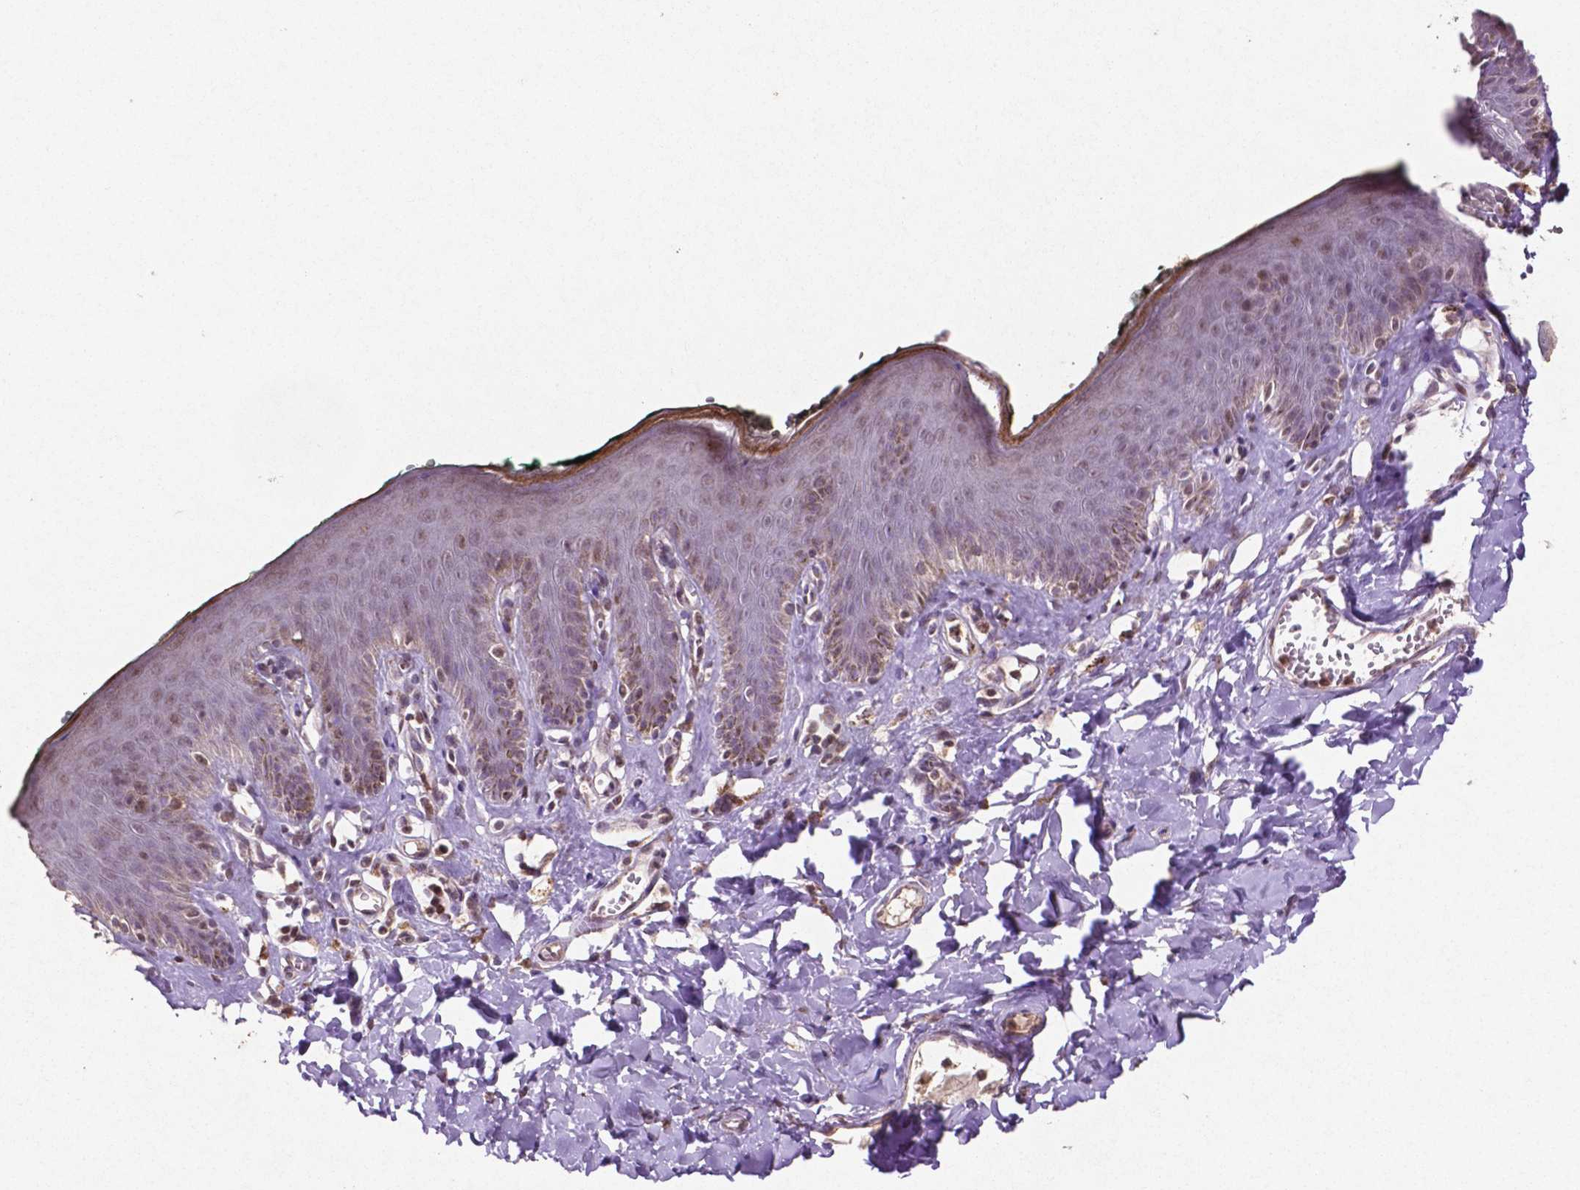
{"staining": {"intensity": "weak", "quantity": "<25%", "location": "nuclear"}, "tissue": "skin", "cell_type": "Epidermal cells", "image_type": "normal", "snomed": [{"axis": "morphology", "description": "Normal tissue, NOS"}, {"axis": "topography", "description": "Vulva"}, {"axis": "topography", "description": "Peripheral nerve tissue"}], "caption": "The immunohistochemistry (IHC) image has no significant expression in epidermal cells of skin.", "gene": "GLRX", "patient": {"sex": "female", "age": 66}}